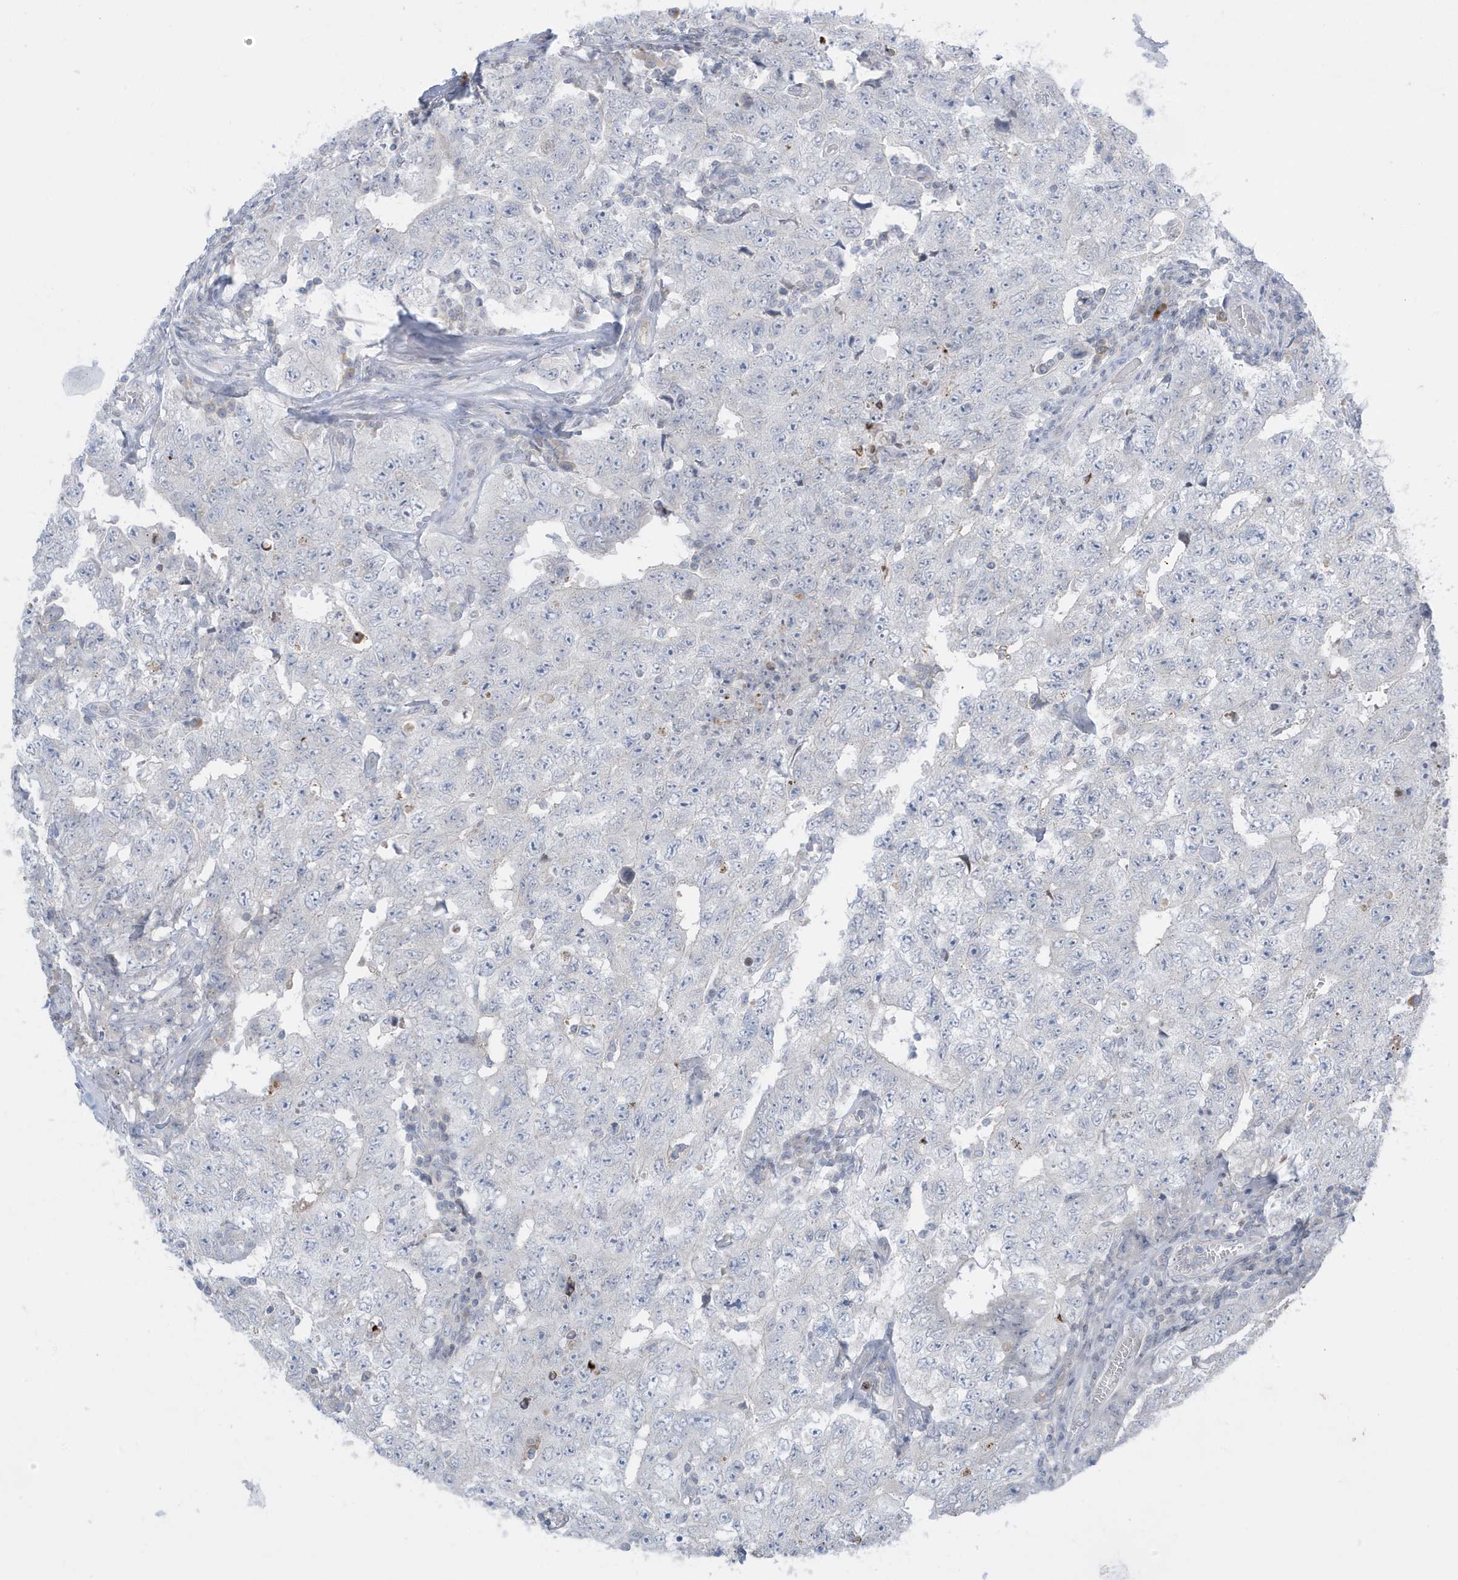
{"staining": {"intensity": "negative", "quantity": "none", "location": "none"}, "tissue": "testis cancer", "cell_type": "Tumor cells", "image_type": "cancer", "snomed": [{"axis": "morphology", "description": "Carcinoma, Embryonal, NOS"}, {"axis": "topography", "description": "Testis"}], "caption": "Tumor cells are negative for brown protein staining in testis embryonal carcinoma.", "gene": "FNDC1", "patient": {"sex": "male", "age": 26}}